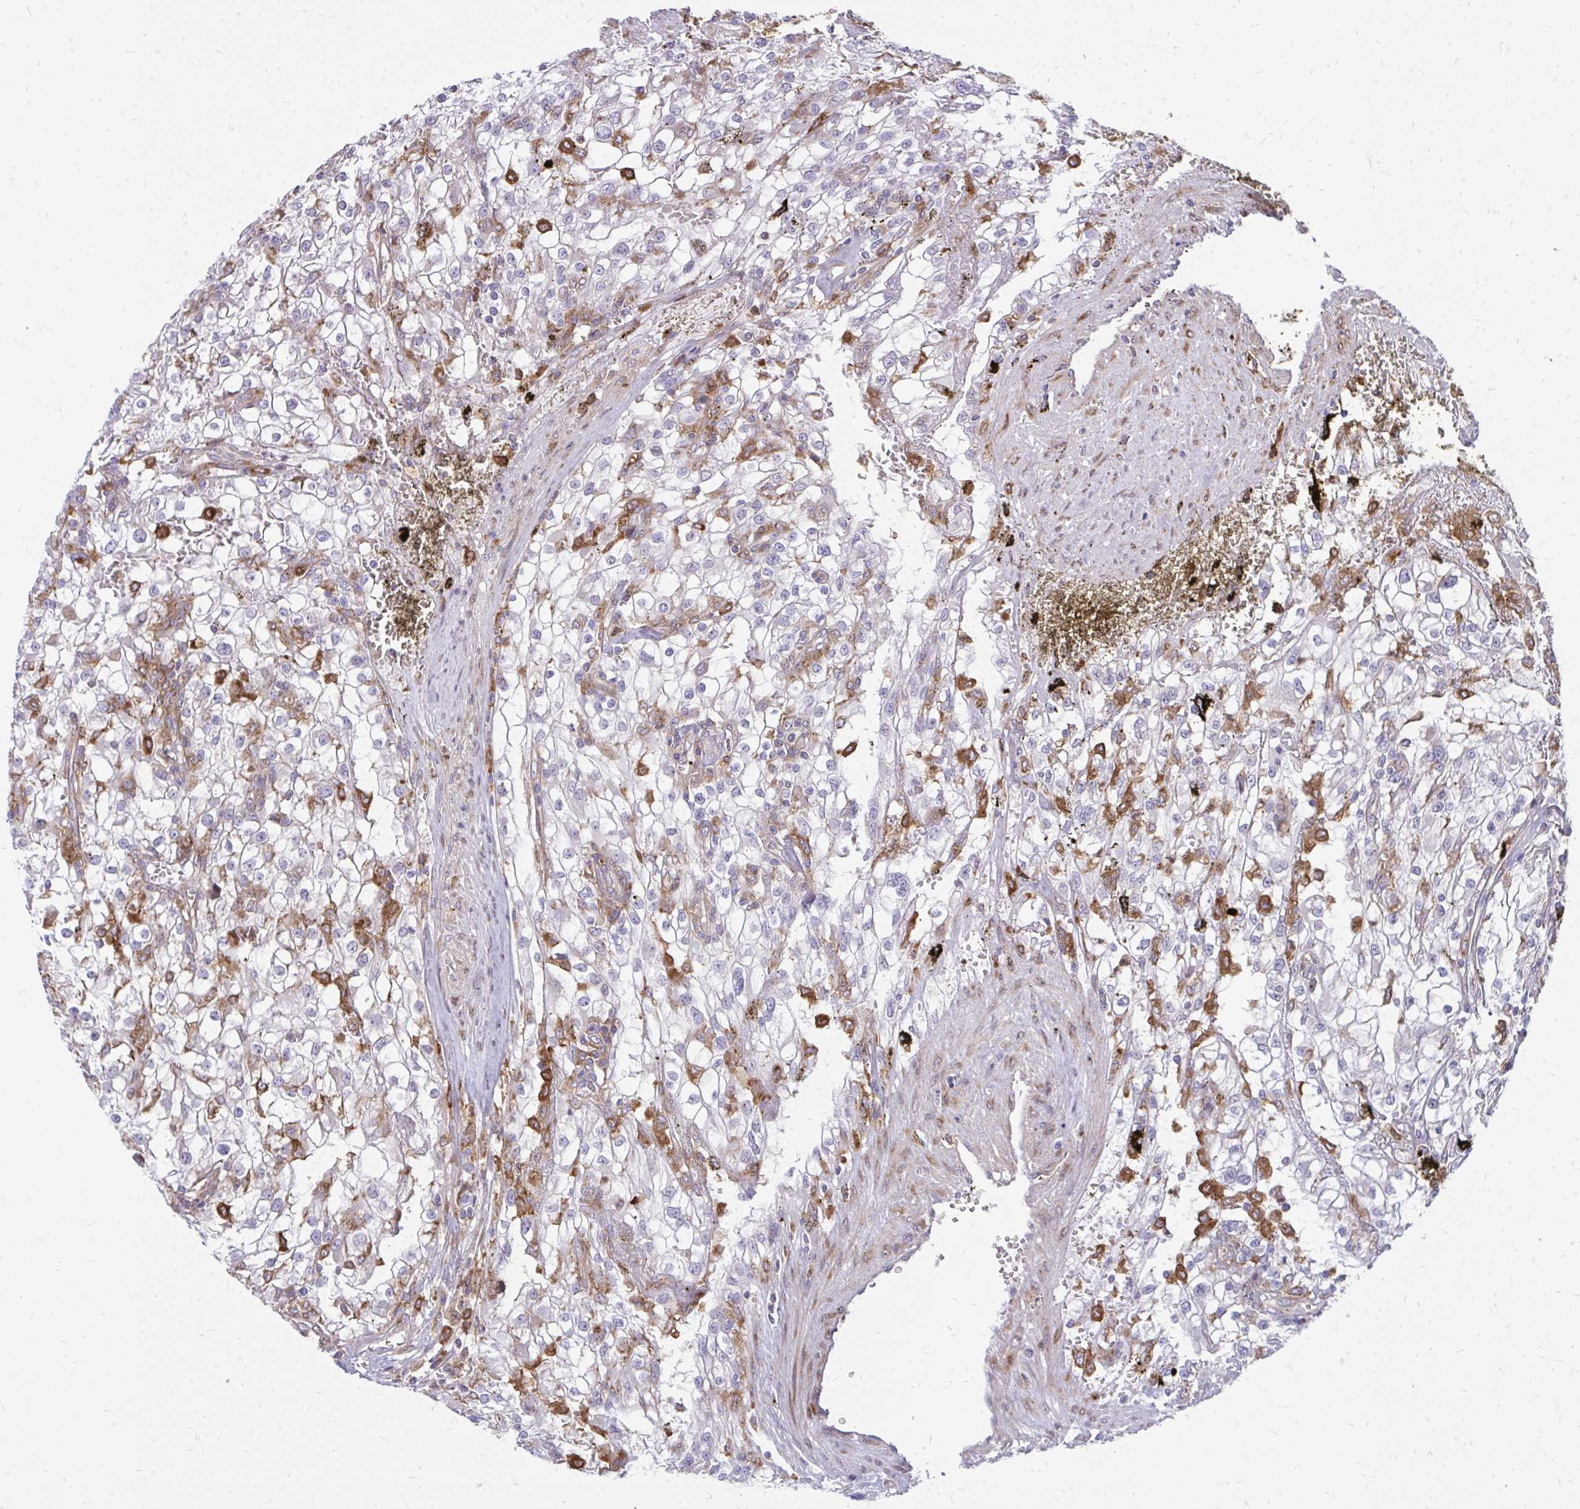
{"staining": {"intensity": "moderate", "quantity": "<25%", "location": "cytoplasmic/membranous"}, "tissue": "renal cancer", "cell_type": "Tumor cells", "image_type": "cancer", "snomed": [{"axis": "morphology", "description": "Adenocarcinoma, NOS"}, {"axis": "topography", "description": "Kidney"}], "caption": "Immunohistochemistry (IHC) staining of renal cancer, which reveals low levels of moderate cytoplasmic/membranous expression in about <25% of tumor cells indicating moderate cytoplasmic/membranous protein expression. The staining was performed using DAB (brown) for protein detection and nuclei were counterstained in hematoxylin (blue).", "gene": "ASAP1", "patient": {"sex": "female", "age": 74}}